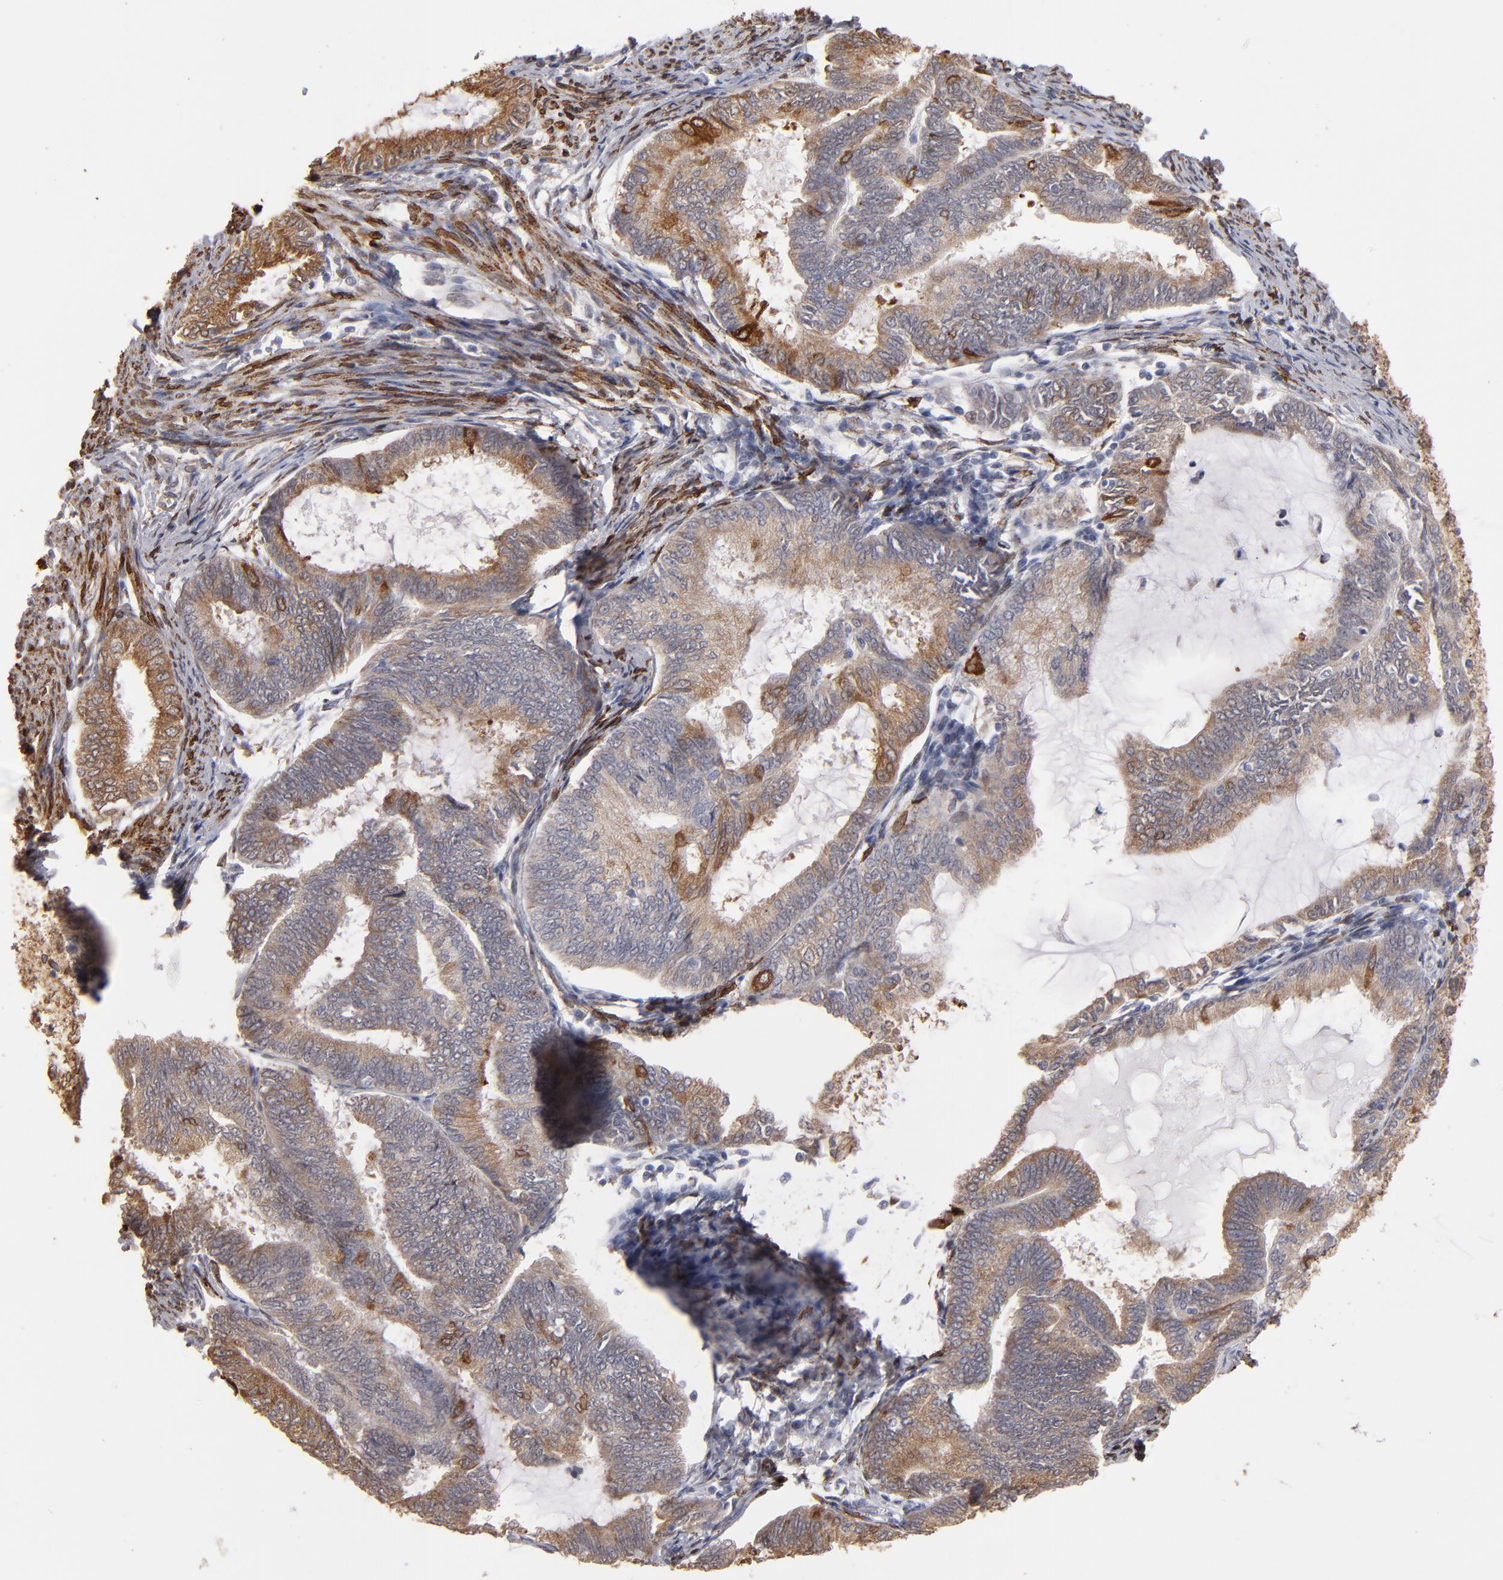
{"staining": {"intensity": "strong", "quantity": "<25%", "location": "cytoplasmic/membranous"}, "tissue": "endometrial cancer", "cell_type": "Tumor cells", "image_type": "cancer", "snomed": [{"axis": "morphology", "description": "Adenocarcinoma, NOS"}, {"axis": "topography", "description": "Endometrium"}], "caption": "Endometrial cancer (adenocarcinoma) was stained to show a protein in brown. There is medium levels of strong cytoplasmic/membranous positivity in approximately <25% of tumor cells.", "gene": "PGRMC1", "patient": {"sex": "female", "age": 86}}